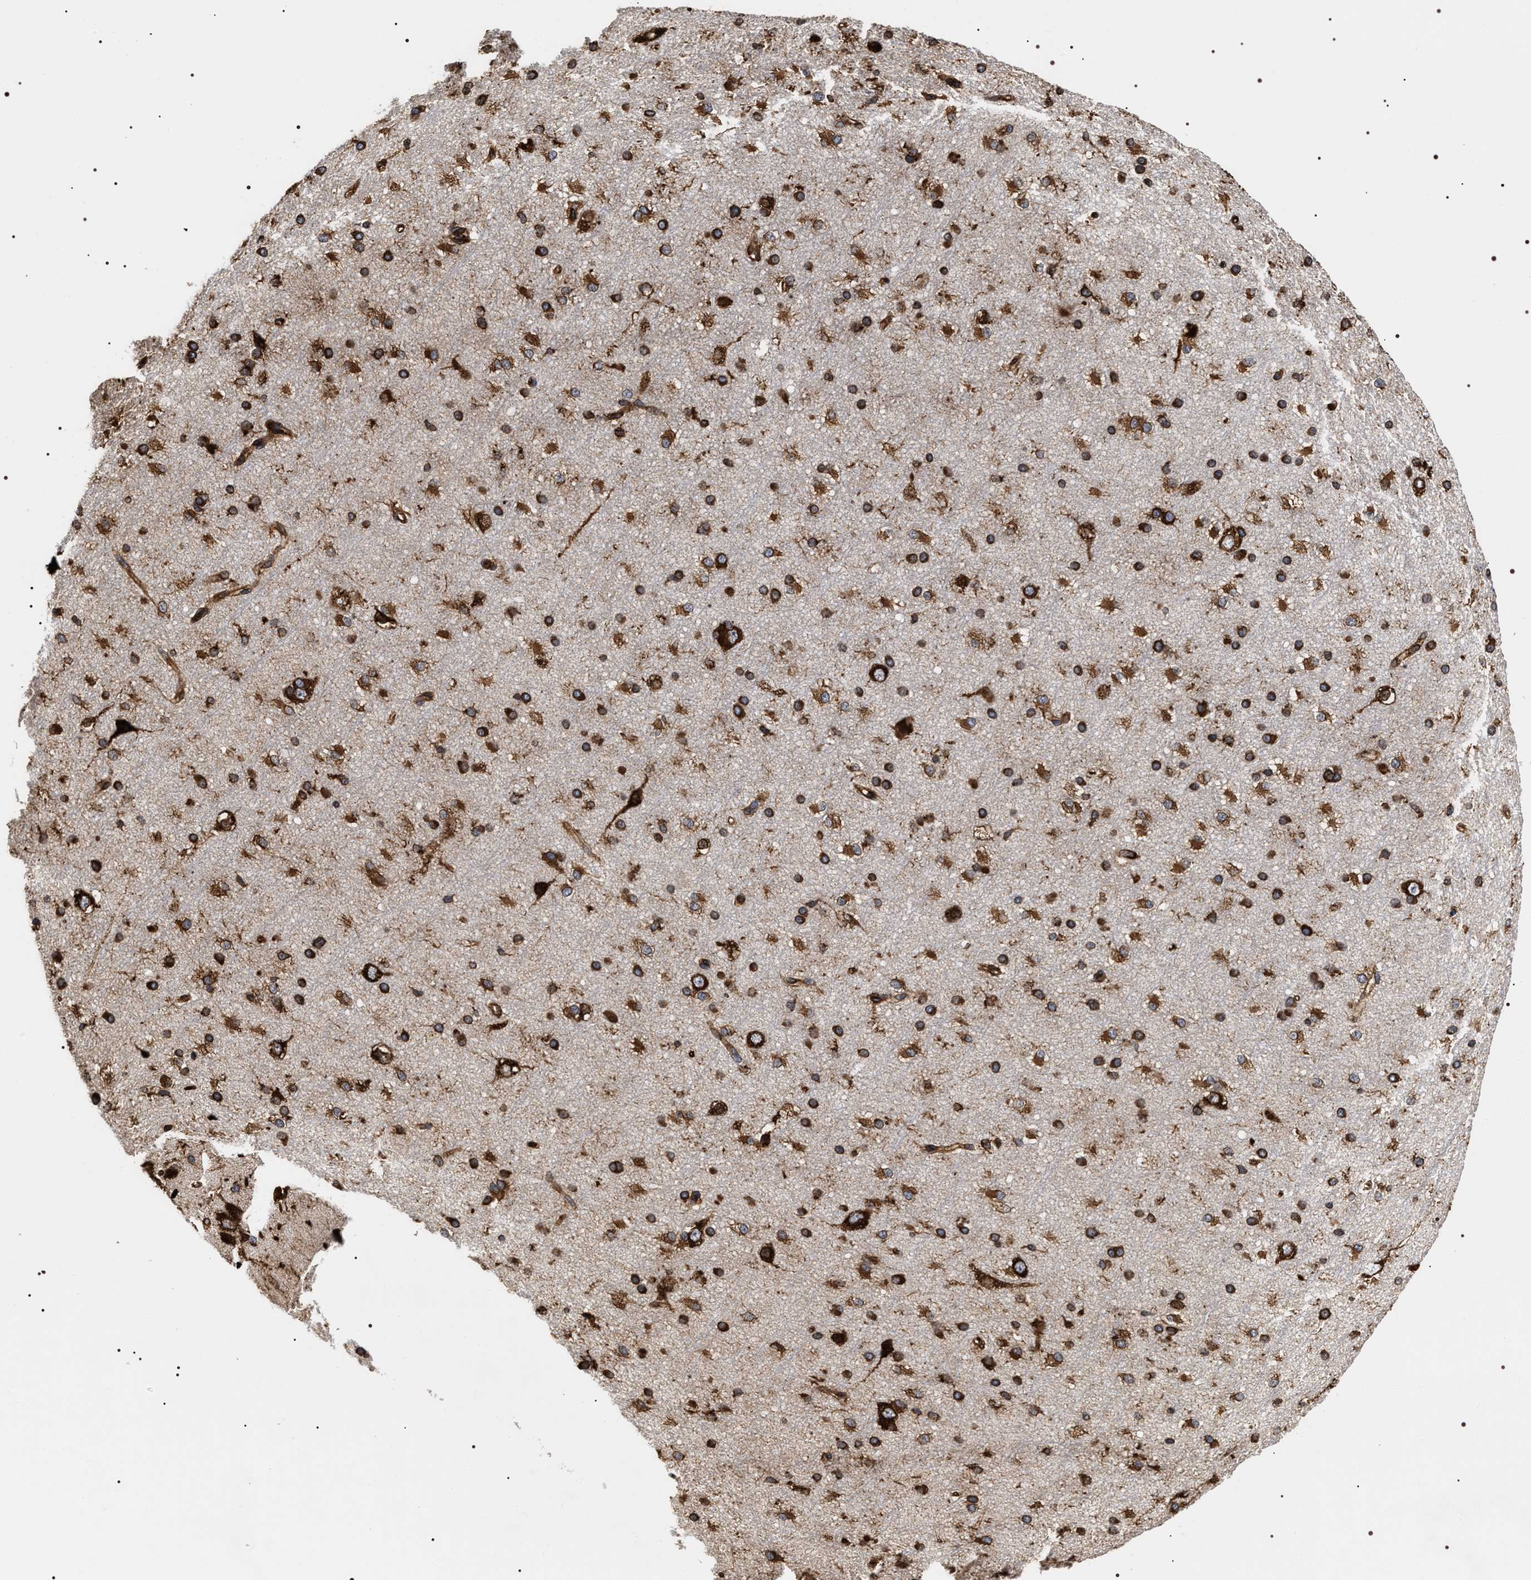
{"staining": {"intensity": "strong", "quantity": ">75%", "location": "cytoplasmic/membranous"}, "tissue": "cerebral cortex", "cell_type": "Endothelial cells", "image_type": "normal", "snomed": [{"axis": "morphology", "description": "Normal tissue, NOS"}, {"axis": "morphology", "description": "Developmental malformation"}, {"axis": "topography", "description": "Cerebral cortex"}], "caption": "A photomicrograph of cerebral cortex stained for a protein displays strong cytoplasmic/membranous brown staining in endothelial cells. (IHC, brightfield microscopy, high magnification).", "gene": "SERBP1", "patient": {"sex": "female", "age": 30}}